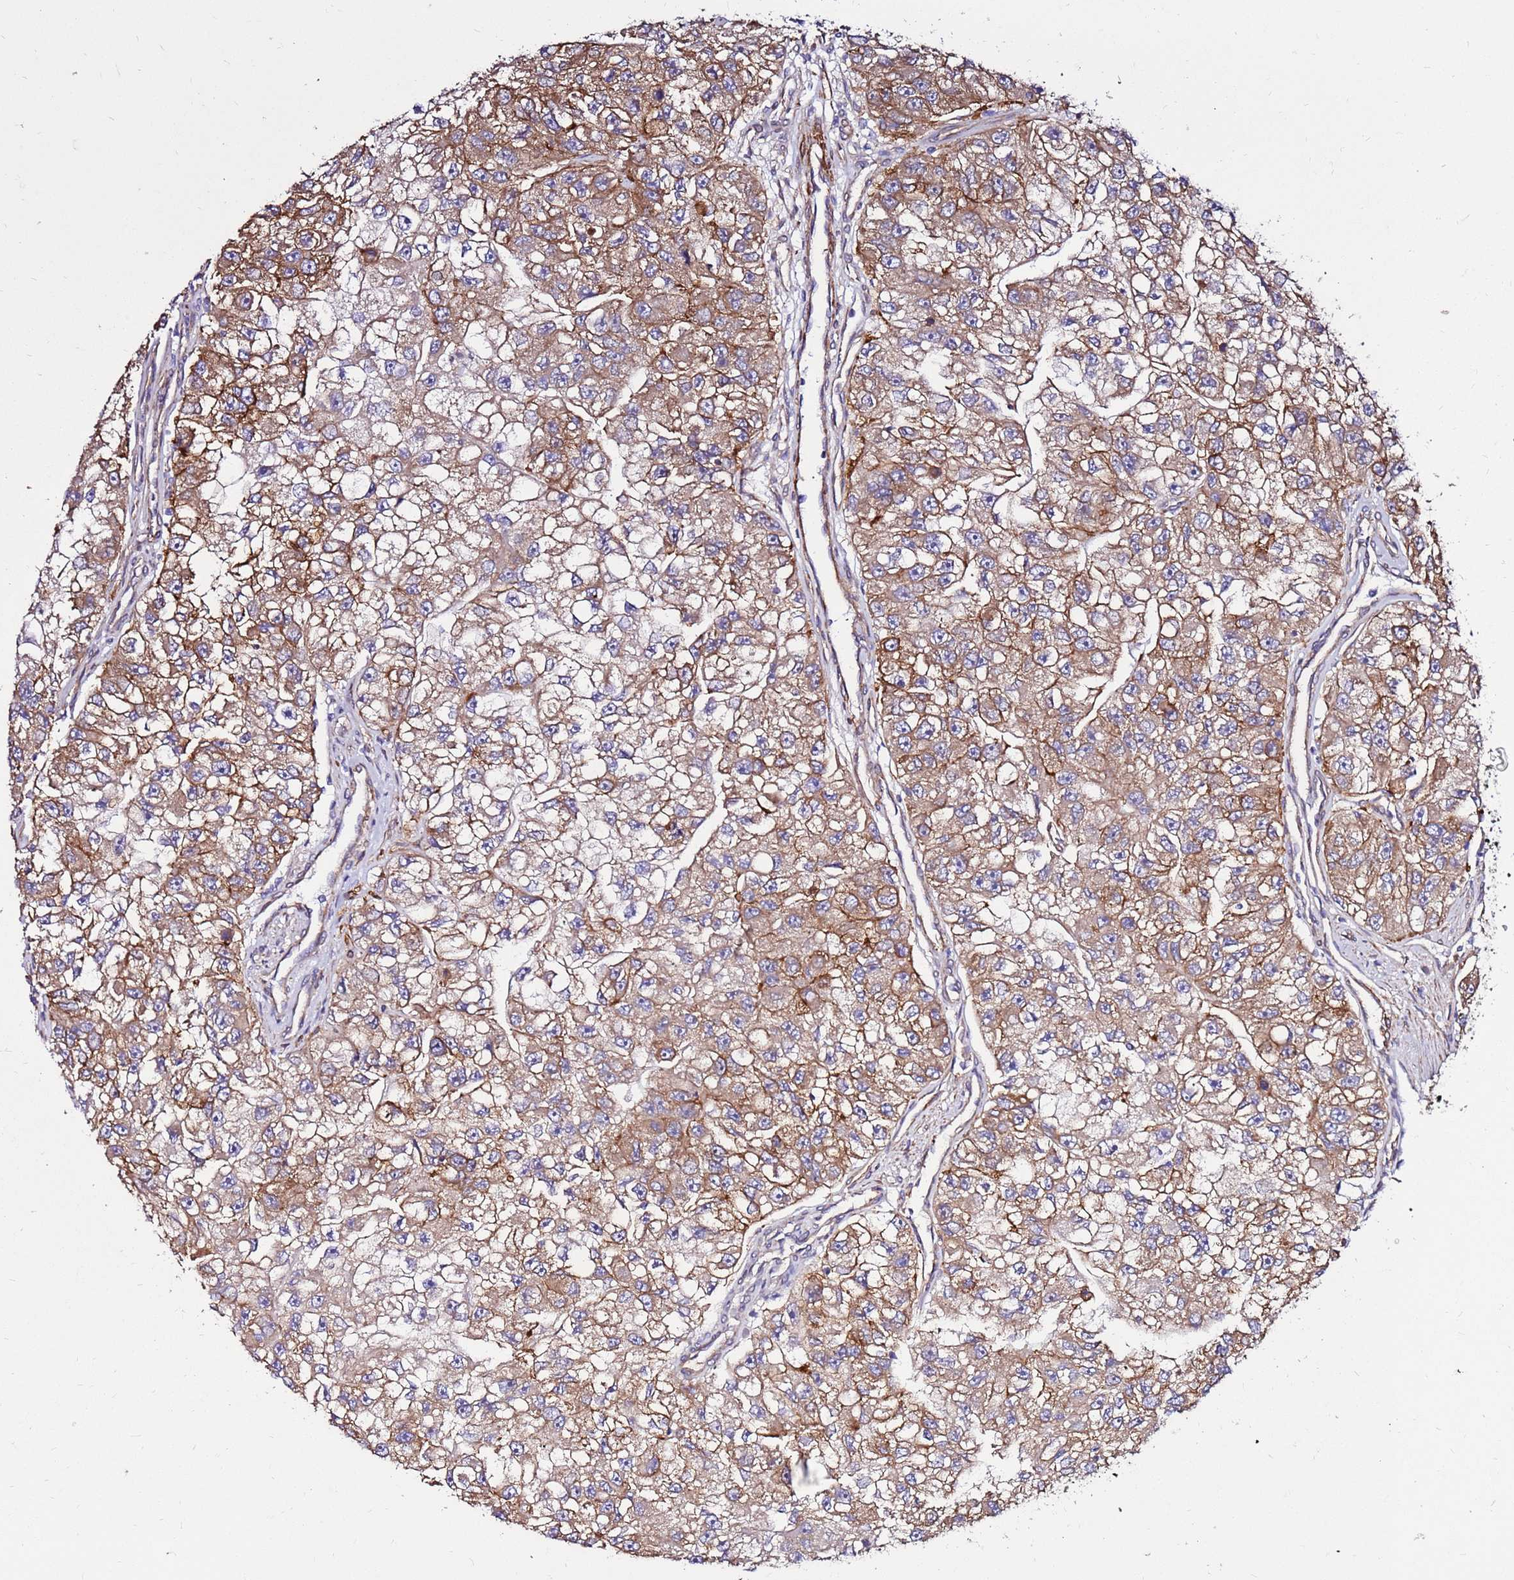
{"staining": {"intensity": "moderate", "quantity": ">75%", "location": "cytoplasmic/membranous"}, "tissue": "renal cancer", "cell_type": "Tumor cells", "image_type": "cancer", "snomed": [{"axis": "morphology", "description": "Adenocarcinoma, NOS"}, {"axis": "topography", "description": "Kidney"}], "caption": "Moderate cytoplasmic/membranous positivity for a protein is appreciated in approximately >75% of tumor cells of renal cancer using immunohistochemistry (IHC).", "gene": "EI24", "patient": {"sex": "male", "age": 63}}